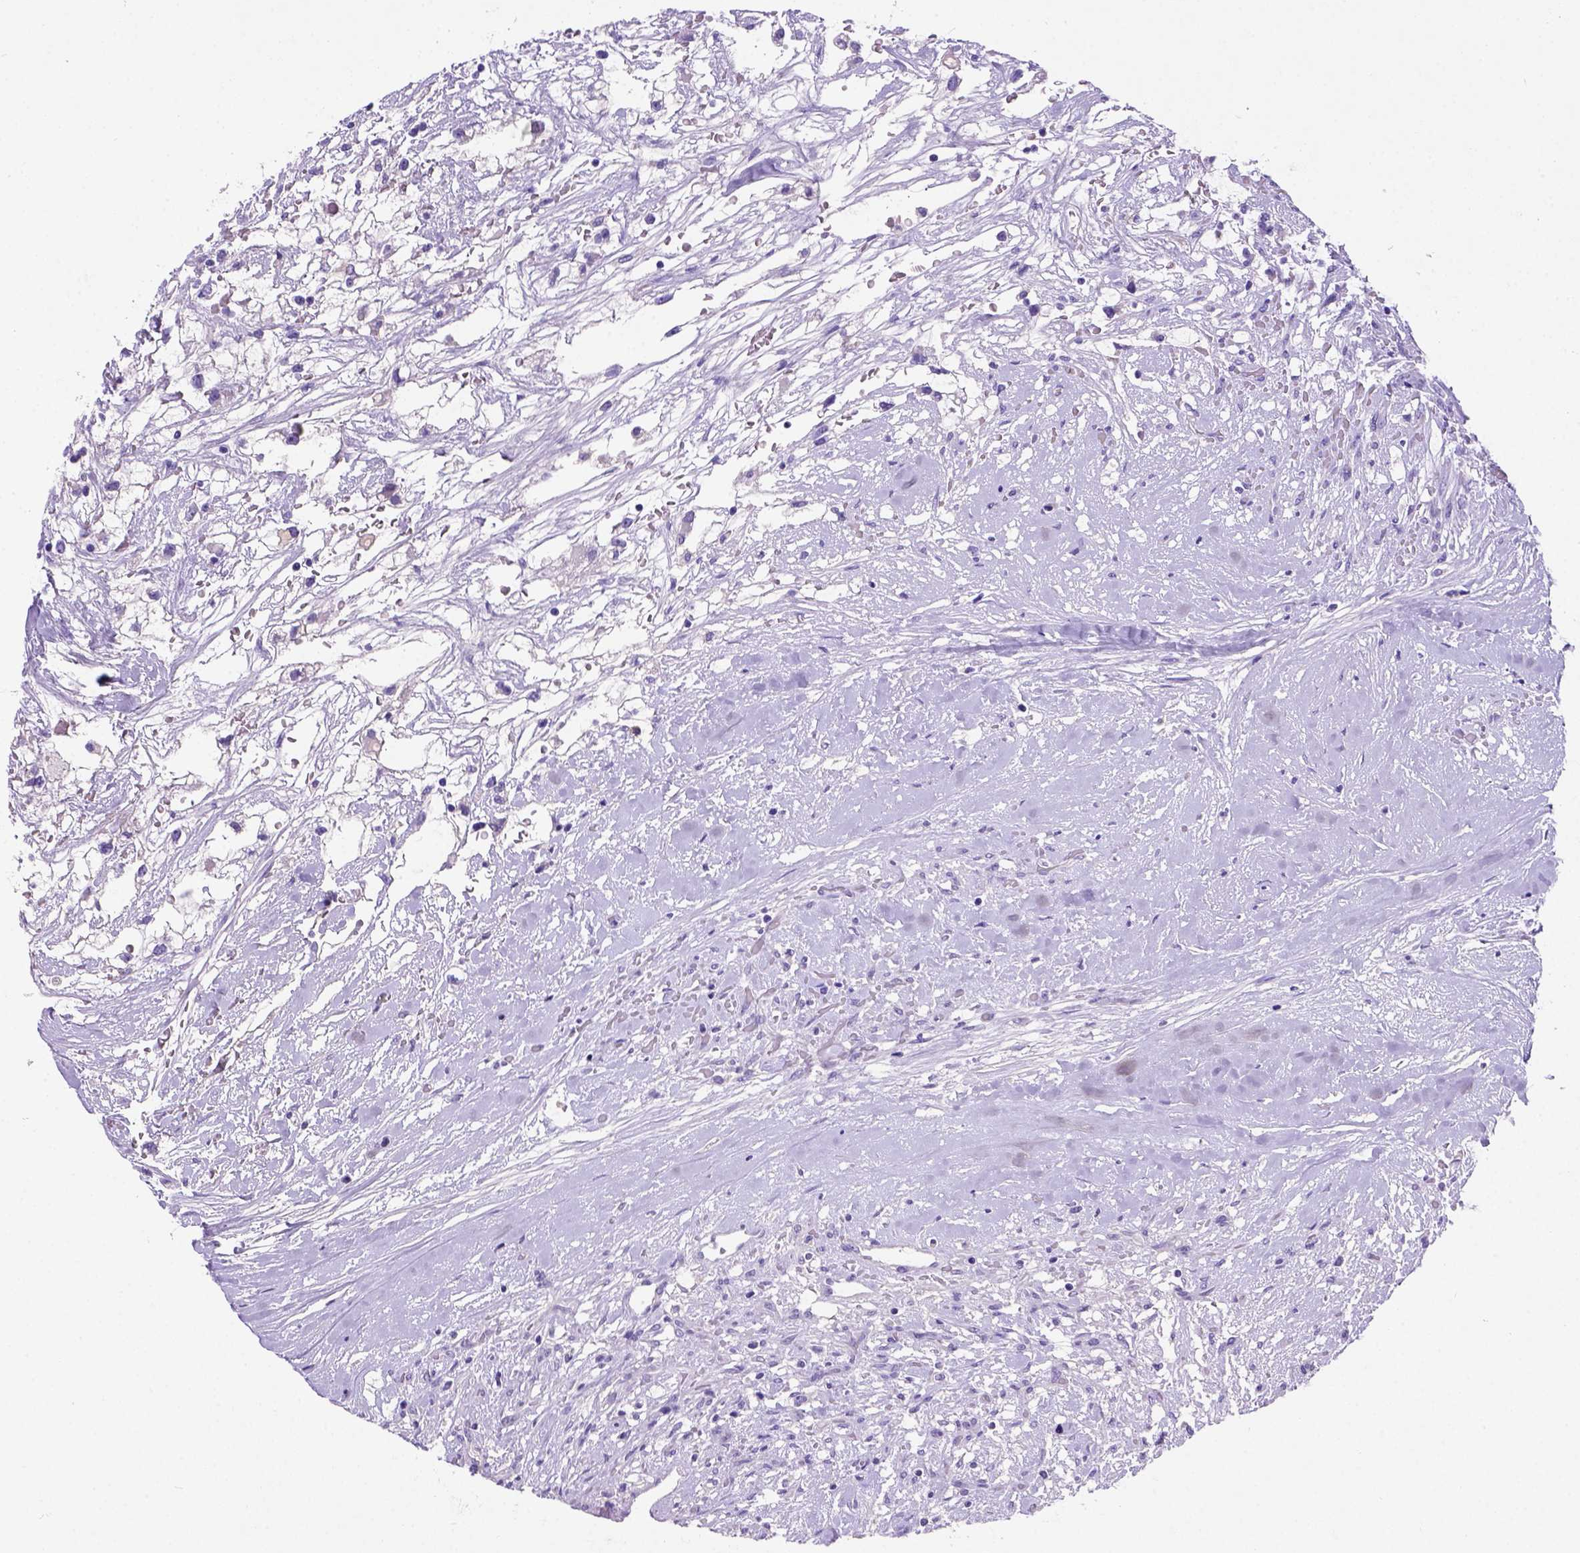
{"staining": {"intensity": "negative", "quantity": "none", "location": "none"}, "tissue": "renal cancer", "cell_type": "Tumor cells", "image_type": "cancer", "snomed": [{"axis": "morphology", "description": "Adenocarcinoma, NOS"}, {"axis": "topography", "description": "Kidney"}], "caption": "Immunohistochemistry (IHC) of human renal adenocarcinoma shows no staining in tumor cells.", "gene": "FAM81B", "patient": {"sex": "male", "age": 59}}